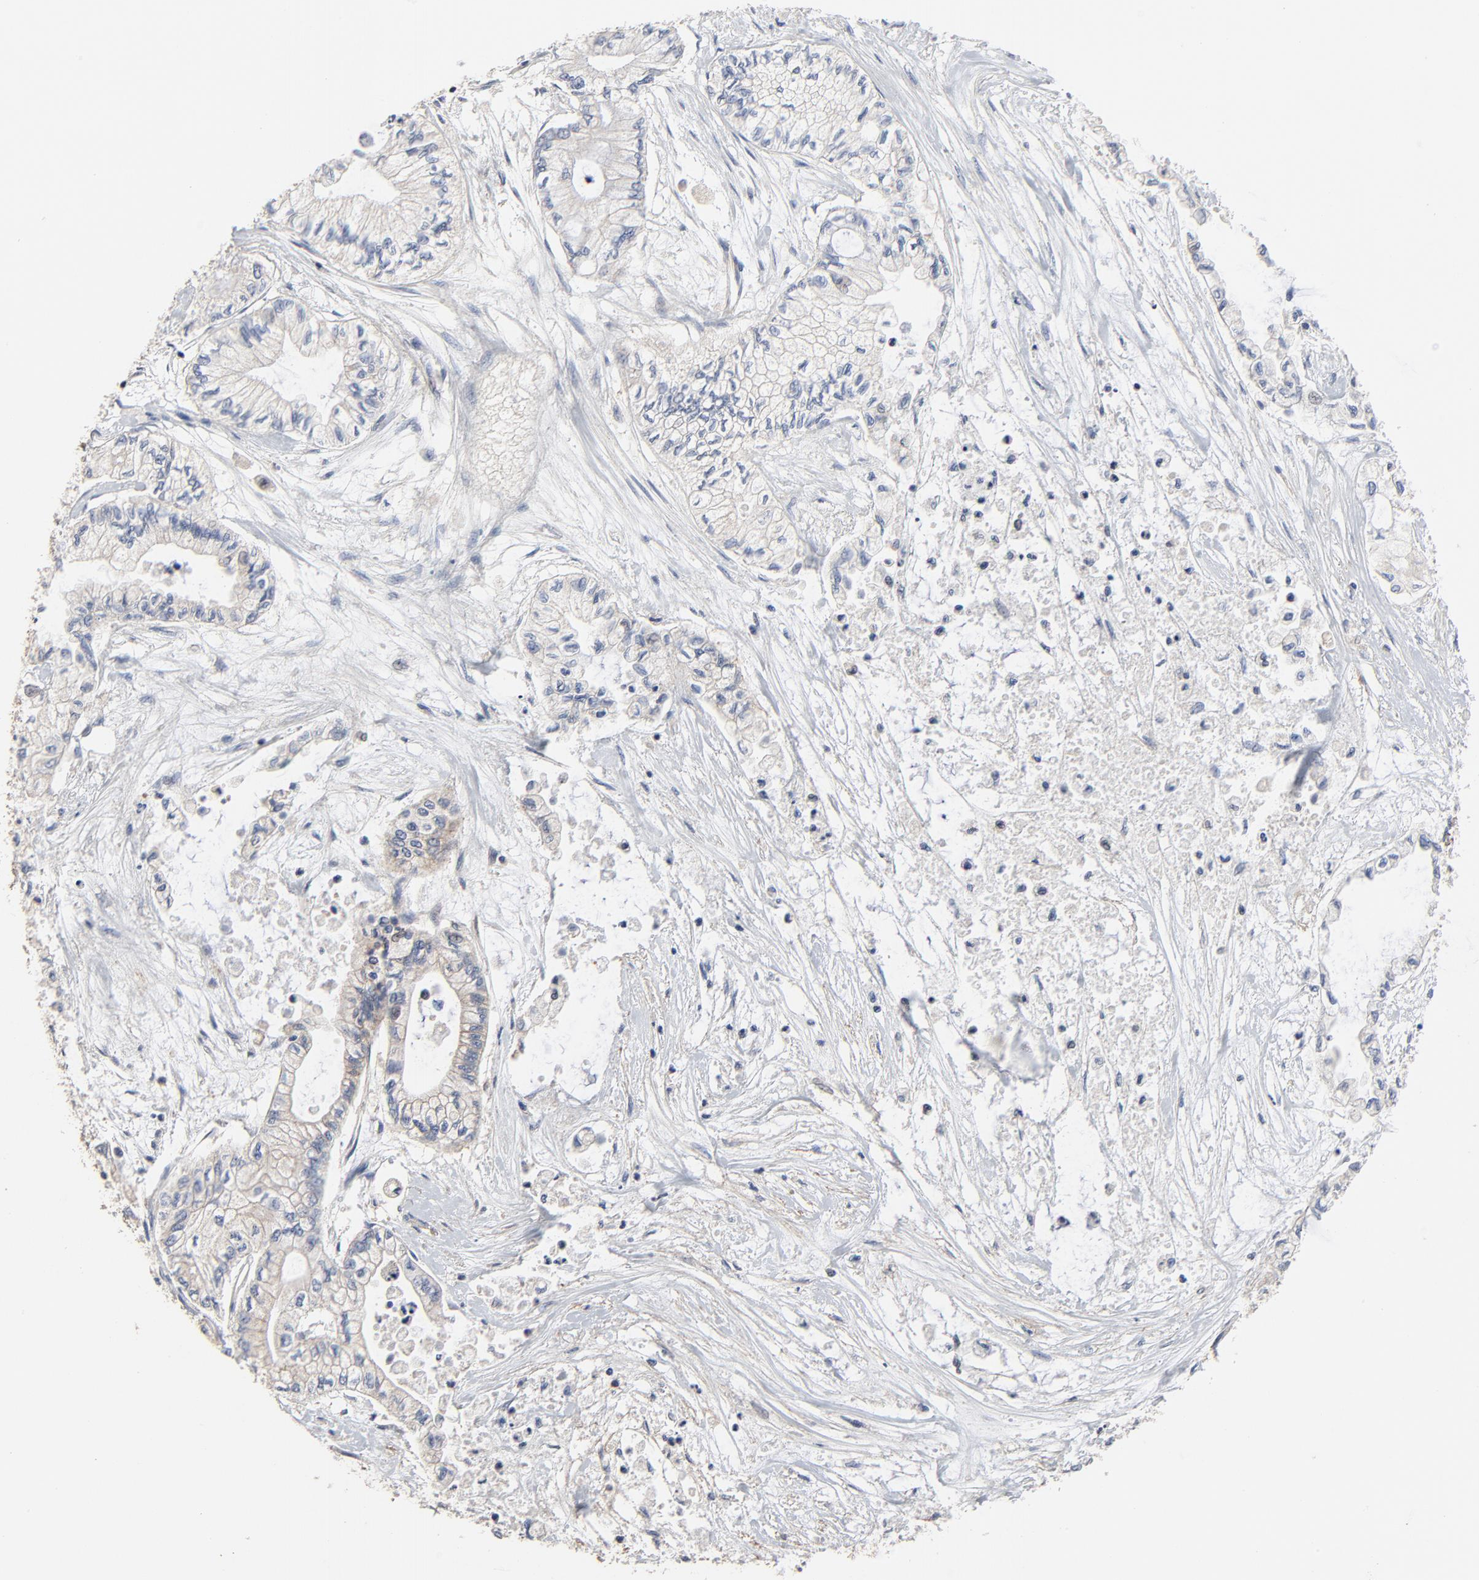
{"staining": {"intensity": "negative", "quantity": "none", "location": "none"}, "tissue": "pancreatic cancer", "cell_type": "Tumor cells", "image_type": "cancer", "snomed": [{"axis": "morphology", "description": "Adenocarcinoma, NOS"}, {"axis": "topography", "description": "Pancreas"}], "caption": "This is a image of IHC staining of pancreatic adenocarcinoma, which shows no staining in tumor cells.", "gene": "SKAP1", "patient": {"sex": "male", "age": 79}}